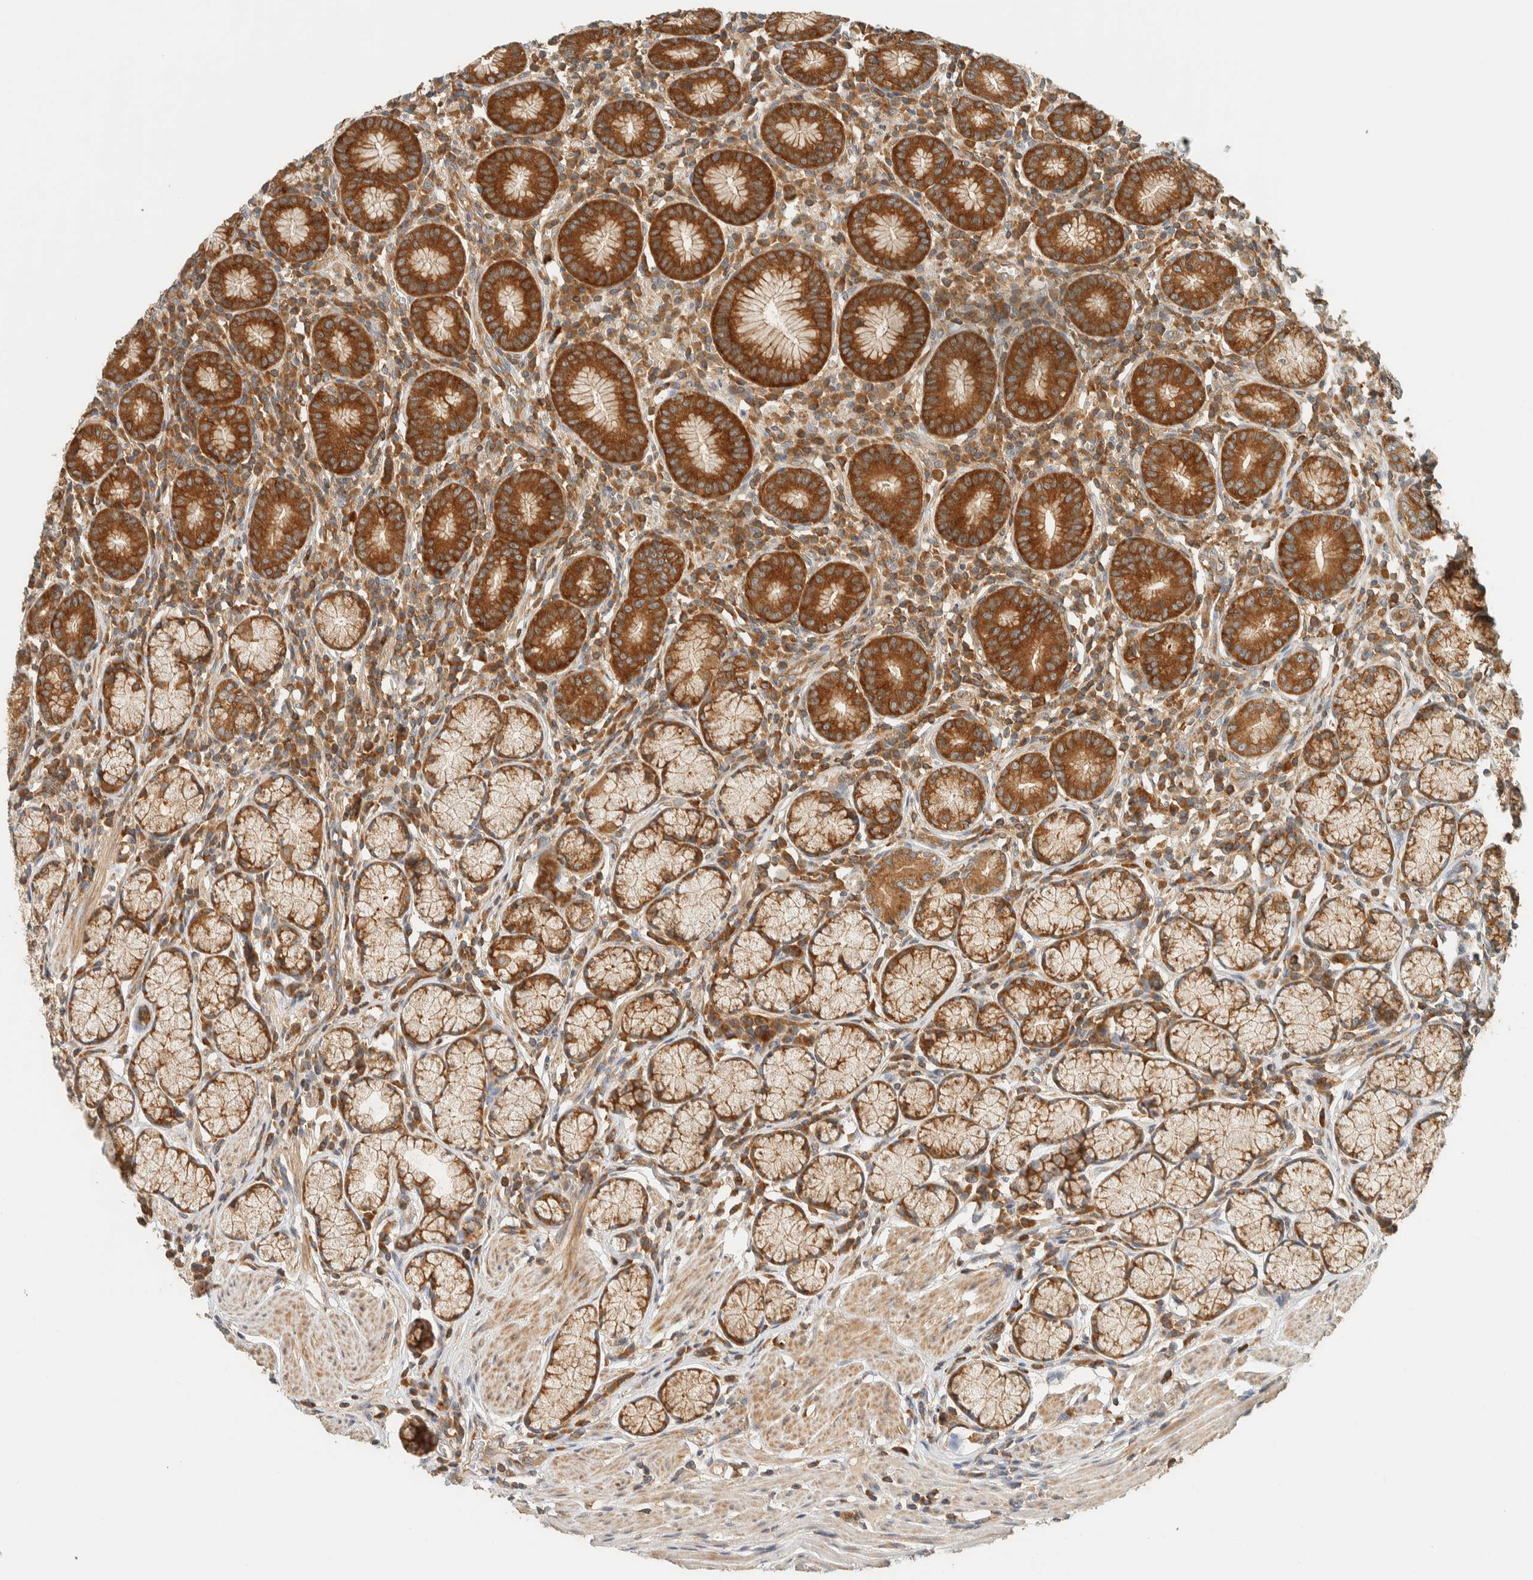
{"staining": {"intensity": "strong", "quantity": ">75%", "location": "cytoplasmic/membranous"}, "tissue": "stomach", "cell_type": "Glandular cells", "image_type": "normal", "snomed": [{"axis": "morphology", "description": "Normal tissue, NOS"}, {"axis": "topography", "description": "Stomach"}], "caption": "Immunohistochemical staining of normal stomach displays high levels of strong cytoplasmic/membranous positivity in approximately >75% of glandular cells. The staining was performed using DAB (3,3'-diaminobenzidine), with brown indicating positive protein expression. Nuclei are stained blue with hematoxylin.", "gene": "ARFGEF1", "patient": {"sex": "male", "age": 55}}